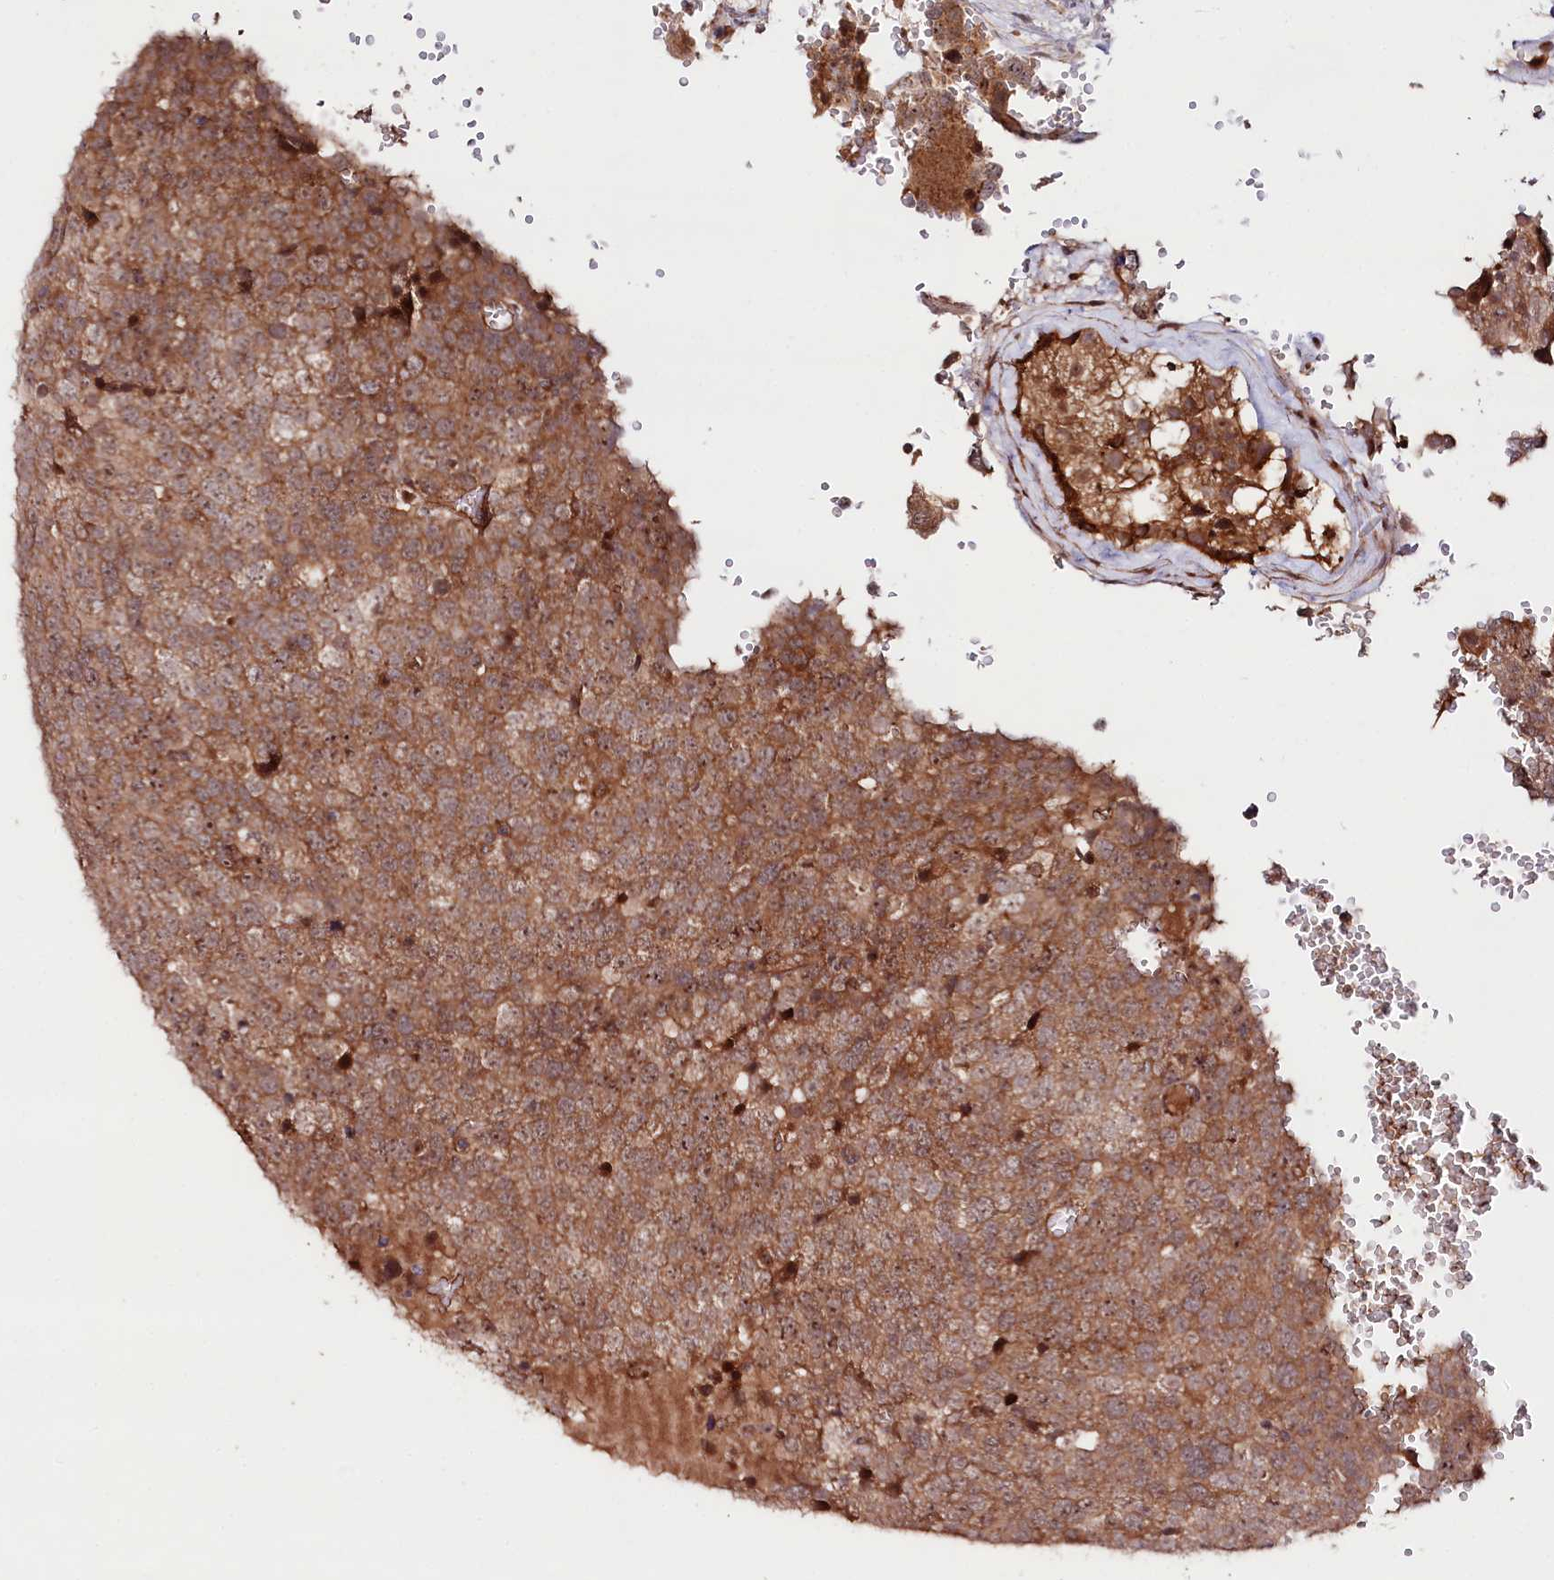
{"staining": {"intensity": "moderate", "quantity": ">75%", "location": "cytoplasmic/membranous"}, "tissue": "testis cancer", "cell_type": "Tumor cells", "image_type": "cancer", "snomed": [{"axis": "morphology", "description": "Seminoma, NOS"}, {"axis": "topography", "description": "Testis"}], "caption": "A brown stain highlights moderate cytoplasmic/membranous positivity of a protein in human testis seminoma tumor cells. (Brightfield microscopy of DAB IHC at high magnification).", "gene": "NEDD1", "patient": {"sex": "male", "age": 71}}